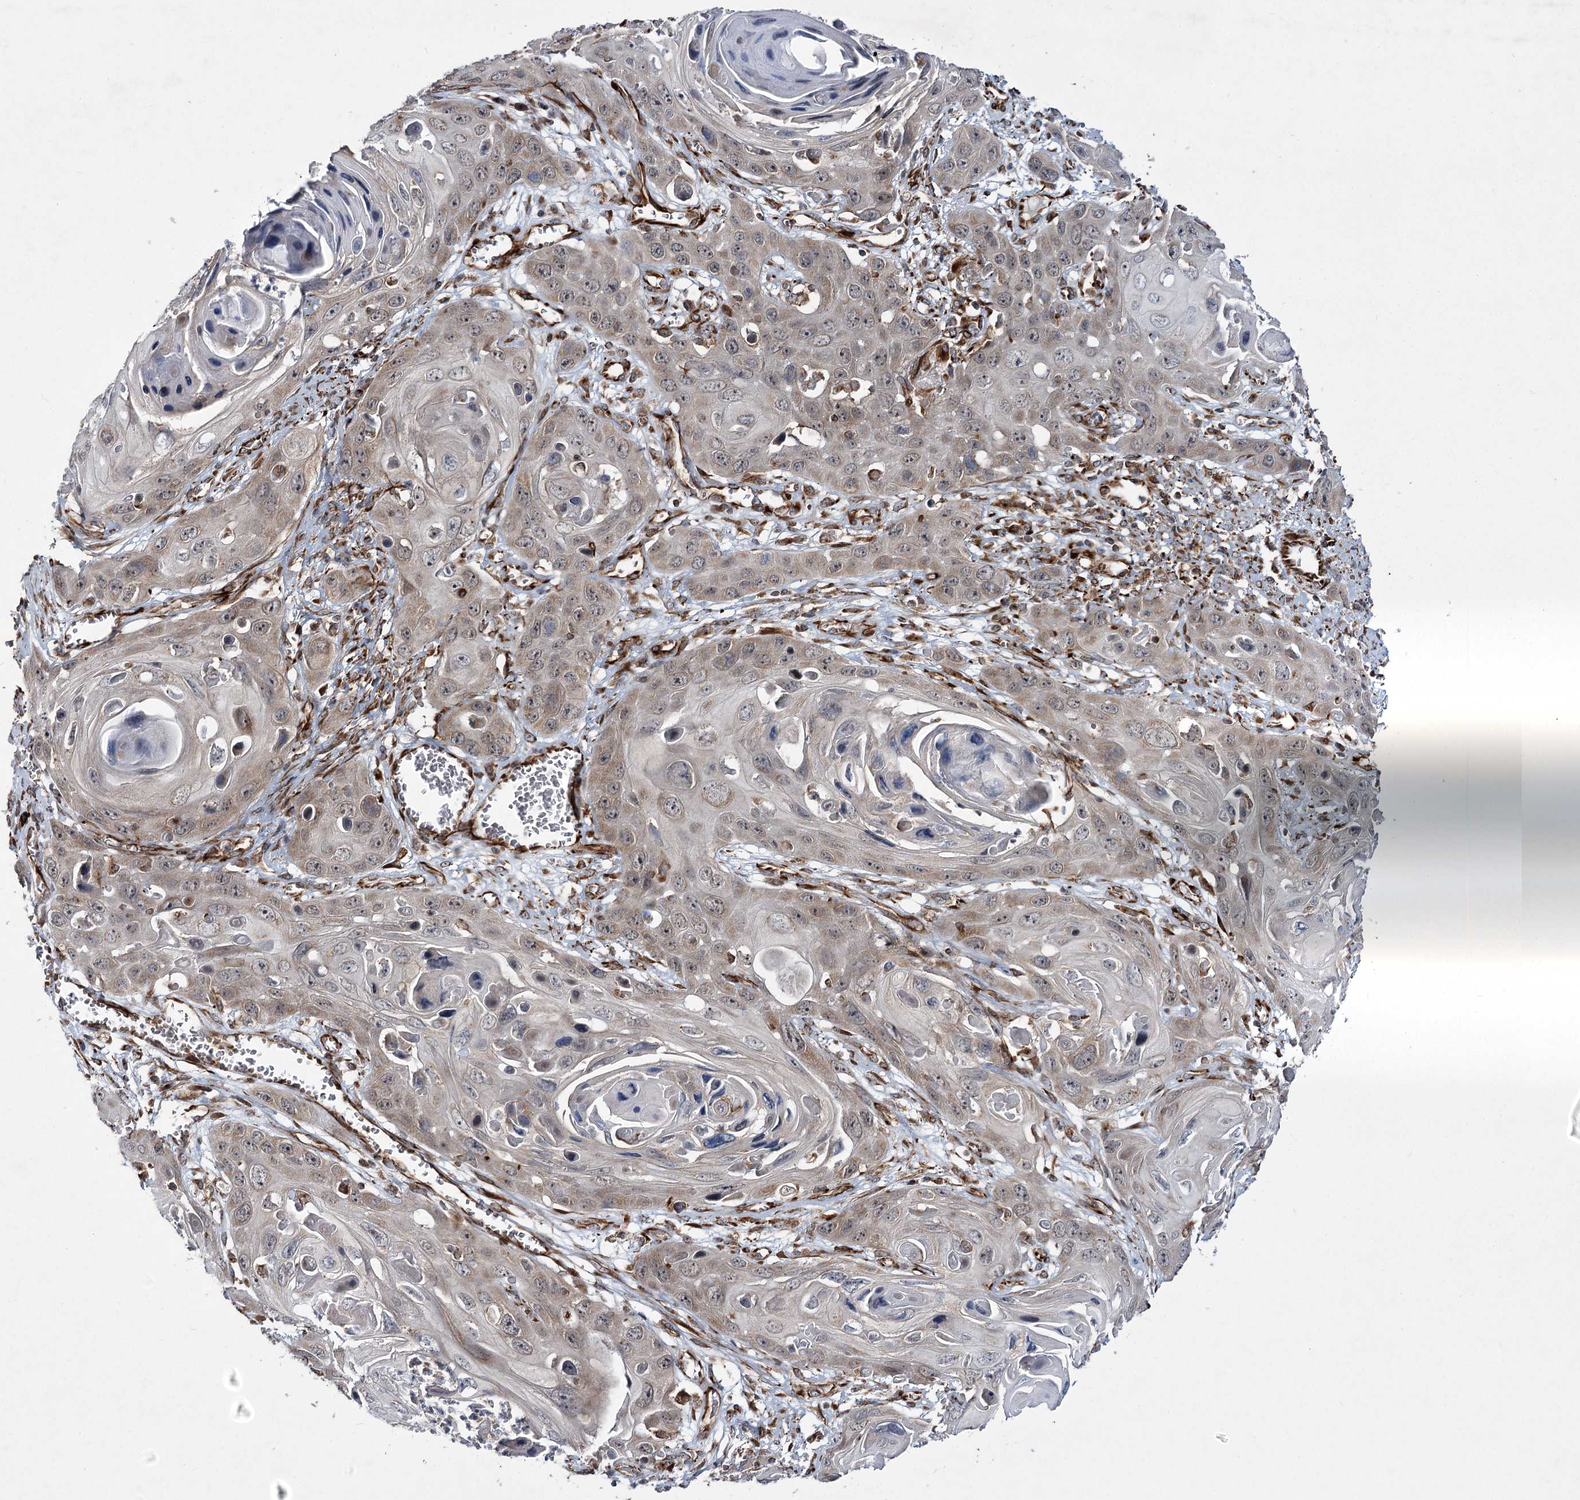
{"staining": {"intensity": "weak", "quantity": "<25%", "location": "cytoplasmic/membranous"}, "tissue": "skin cancer", "cell_type": "Tumor cells", "image_type": "cancer", "snomed": [{"axis": "morphology", "description": "Squamous cell carcinoma, NOS"}, {"axis": "topography", "description": "Skin"}], "caption": "Immunohistochemistry of skin cancer demonstrates no positivity in tumor cells.", "gene": "DPEP2", "patient": {"sex": "male", "age": 55}}